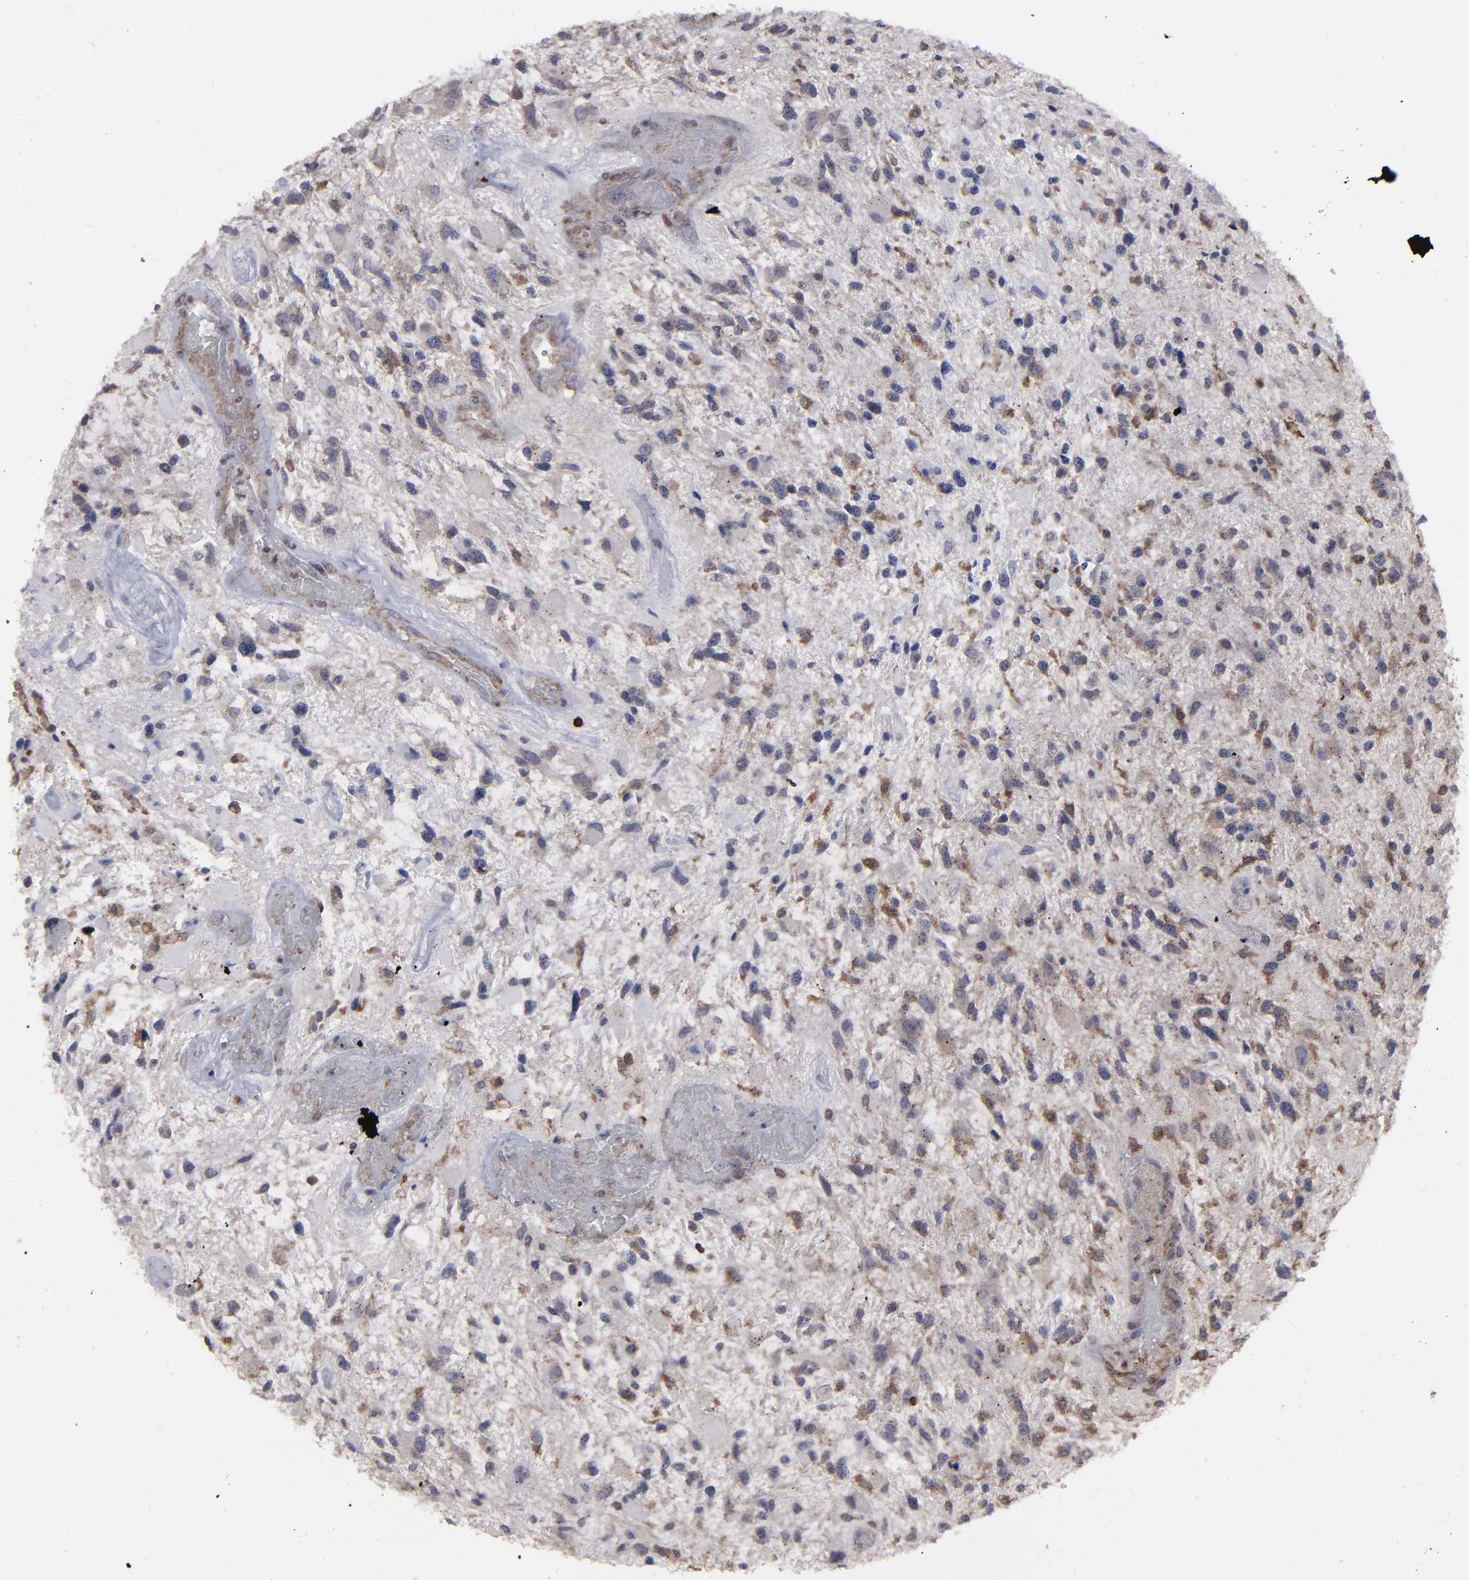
{"staining": {"intensity": "weak", "quantity": "25%-75%", "location": "cytoplasmic/membranous"}, "tissue": "glioma", "cell_type": "Tumor cells", "image_type": "cancer", "snomed": [{"axis": "morphology", "description": "Glioma, malignant, High grade"}, {"axis": "topography", "description": "Brain"}], "caption": "About 25%-75% of tumor cells in human glioma show weak cytoplasmic/membranous protein expression as visualized by brown immunohistochemical staining.", "gene": "KIAA2026", "patient": {"sex": "female", "age": 60}}